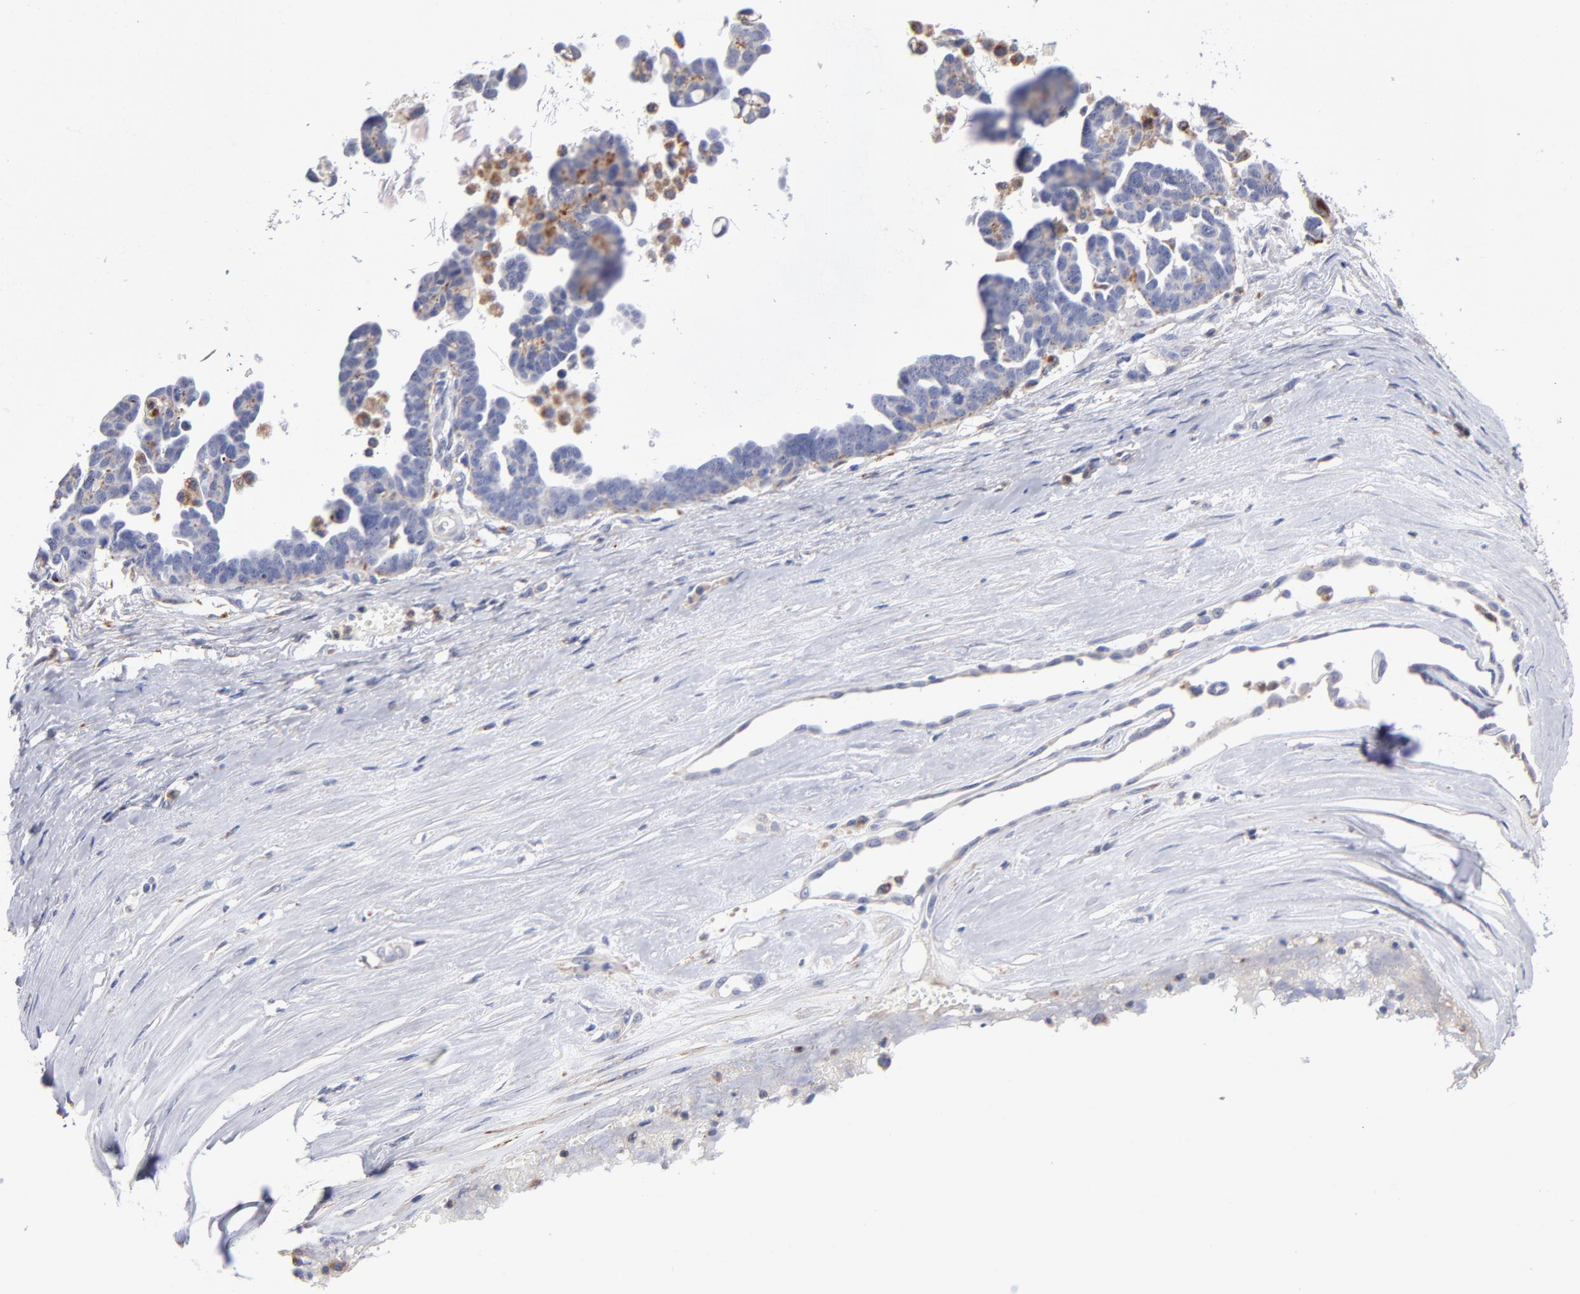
{"staining": {"intensity": "weak", "quantity": "<25%", "location": "cytoplasmic/membranous"}, "tissue": "ovarian cancer", "cell_type": "Tumor cells", "image_type": "cancer", "snomed": [{"axis": "morphology", "description": "Cystadenocarcinoma, serous, NOS"}, {"axis": "topography", "description": "Ovary"}], "caption": "A histopathology image of ovarian cancer stained for a protein displays no brown staining in tumor cells.", "gene": "RRAGB", "patient": {"sex": "female", "age": 54}}